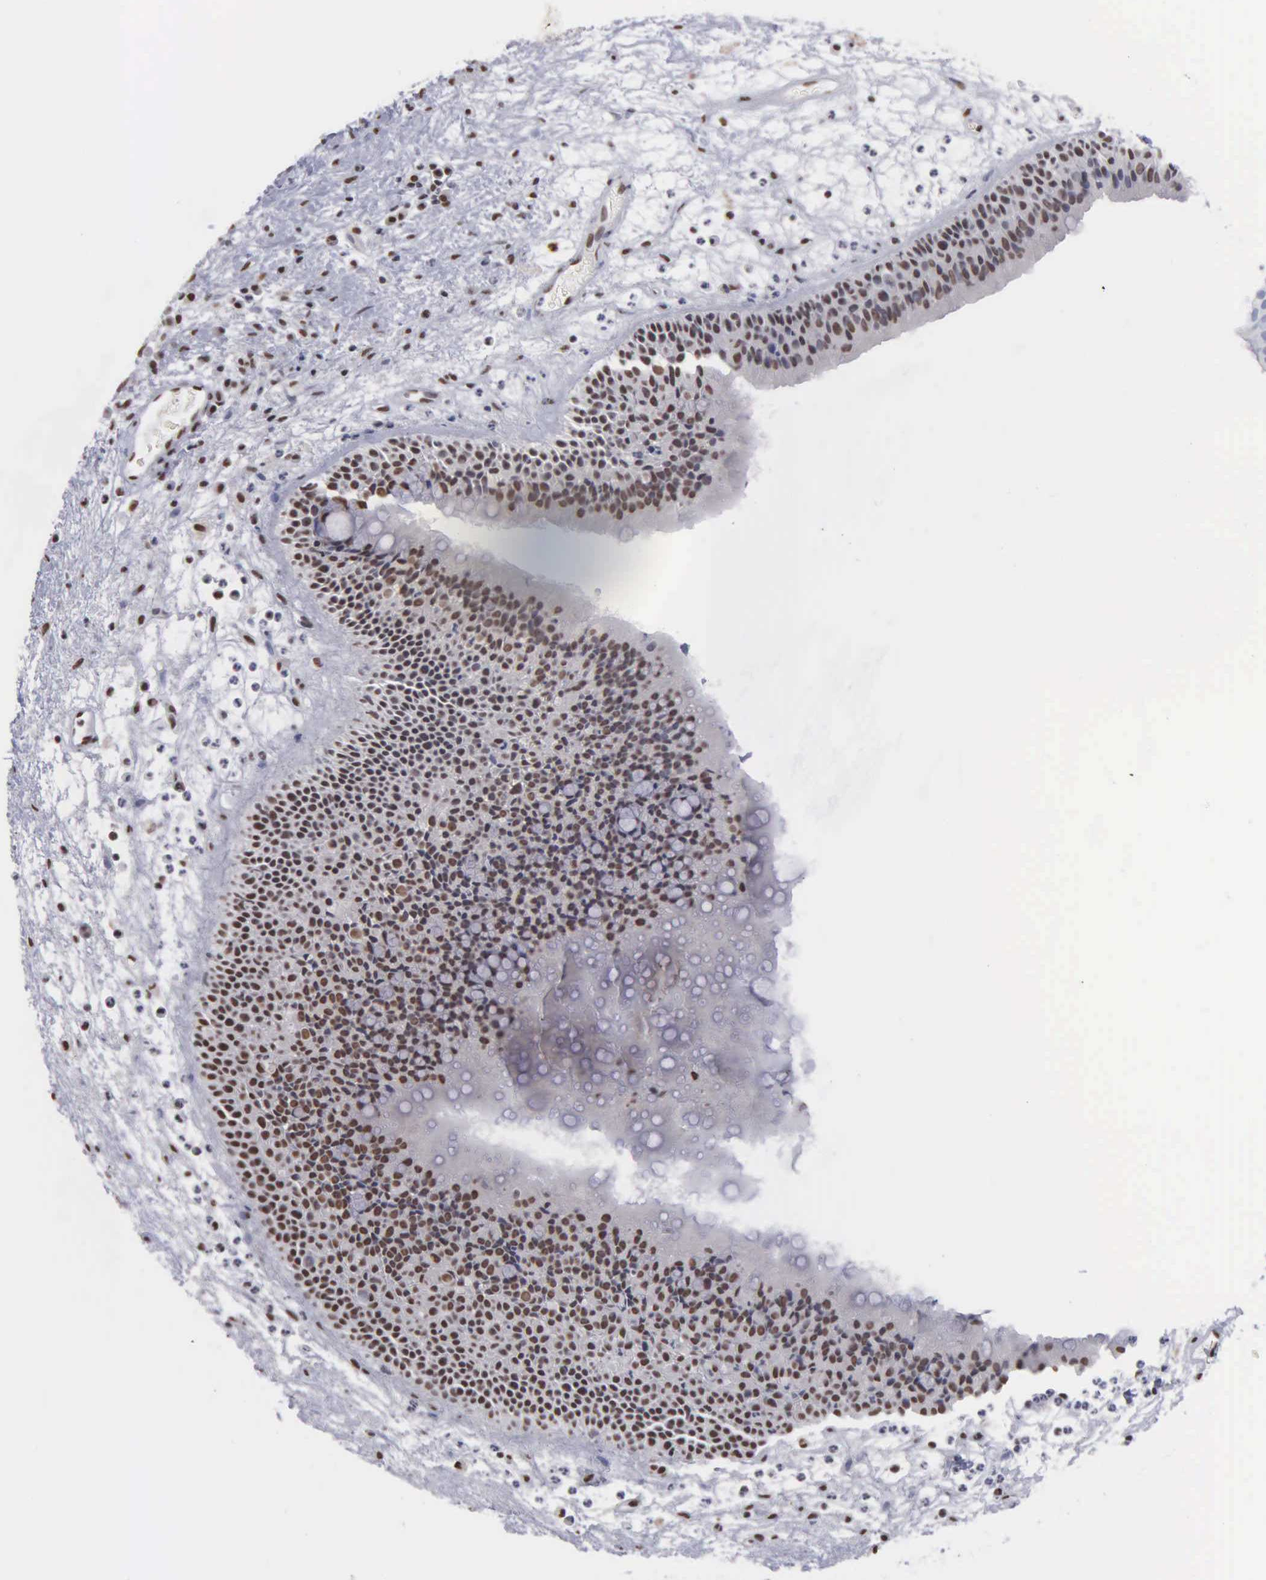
{"staining": {"intensity": "strong", "quantity": ">75%", "location": "nuclear"}, "tissue": "nasopharynx", "cell_type": "Respiratory epithelial cells", "image_type": "normal", "snomed": [{"axis": "morphology", "description": "Normal tissue, NOS"}, {"axis": "topography", "description": "Nasopharynx"}], "caption": "High-power microscopy captured an immunohistochemistry (IHC) histopathology image of benign nasopharynx, revealing strong nuclear staining in about >75% of respiratory epithelial cells. (brown staining indicates protein expression, while blue staining denotes nuclei).", "gene": "KIAA0586", "patient": {"sex": "male", "age": 63}}